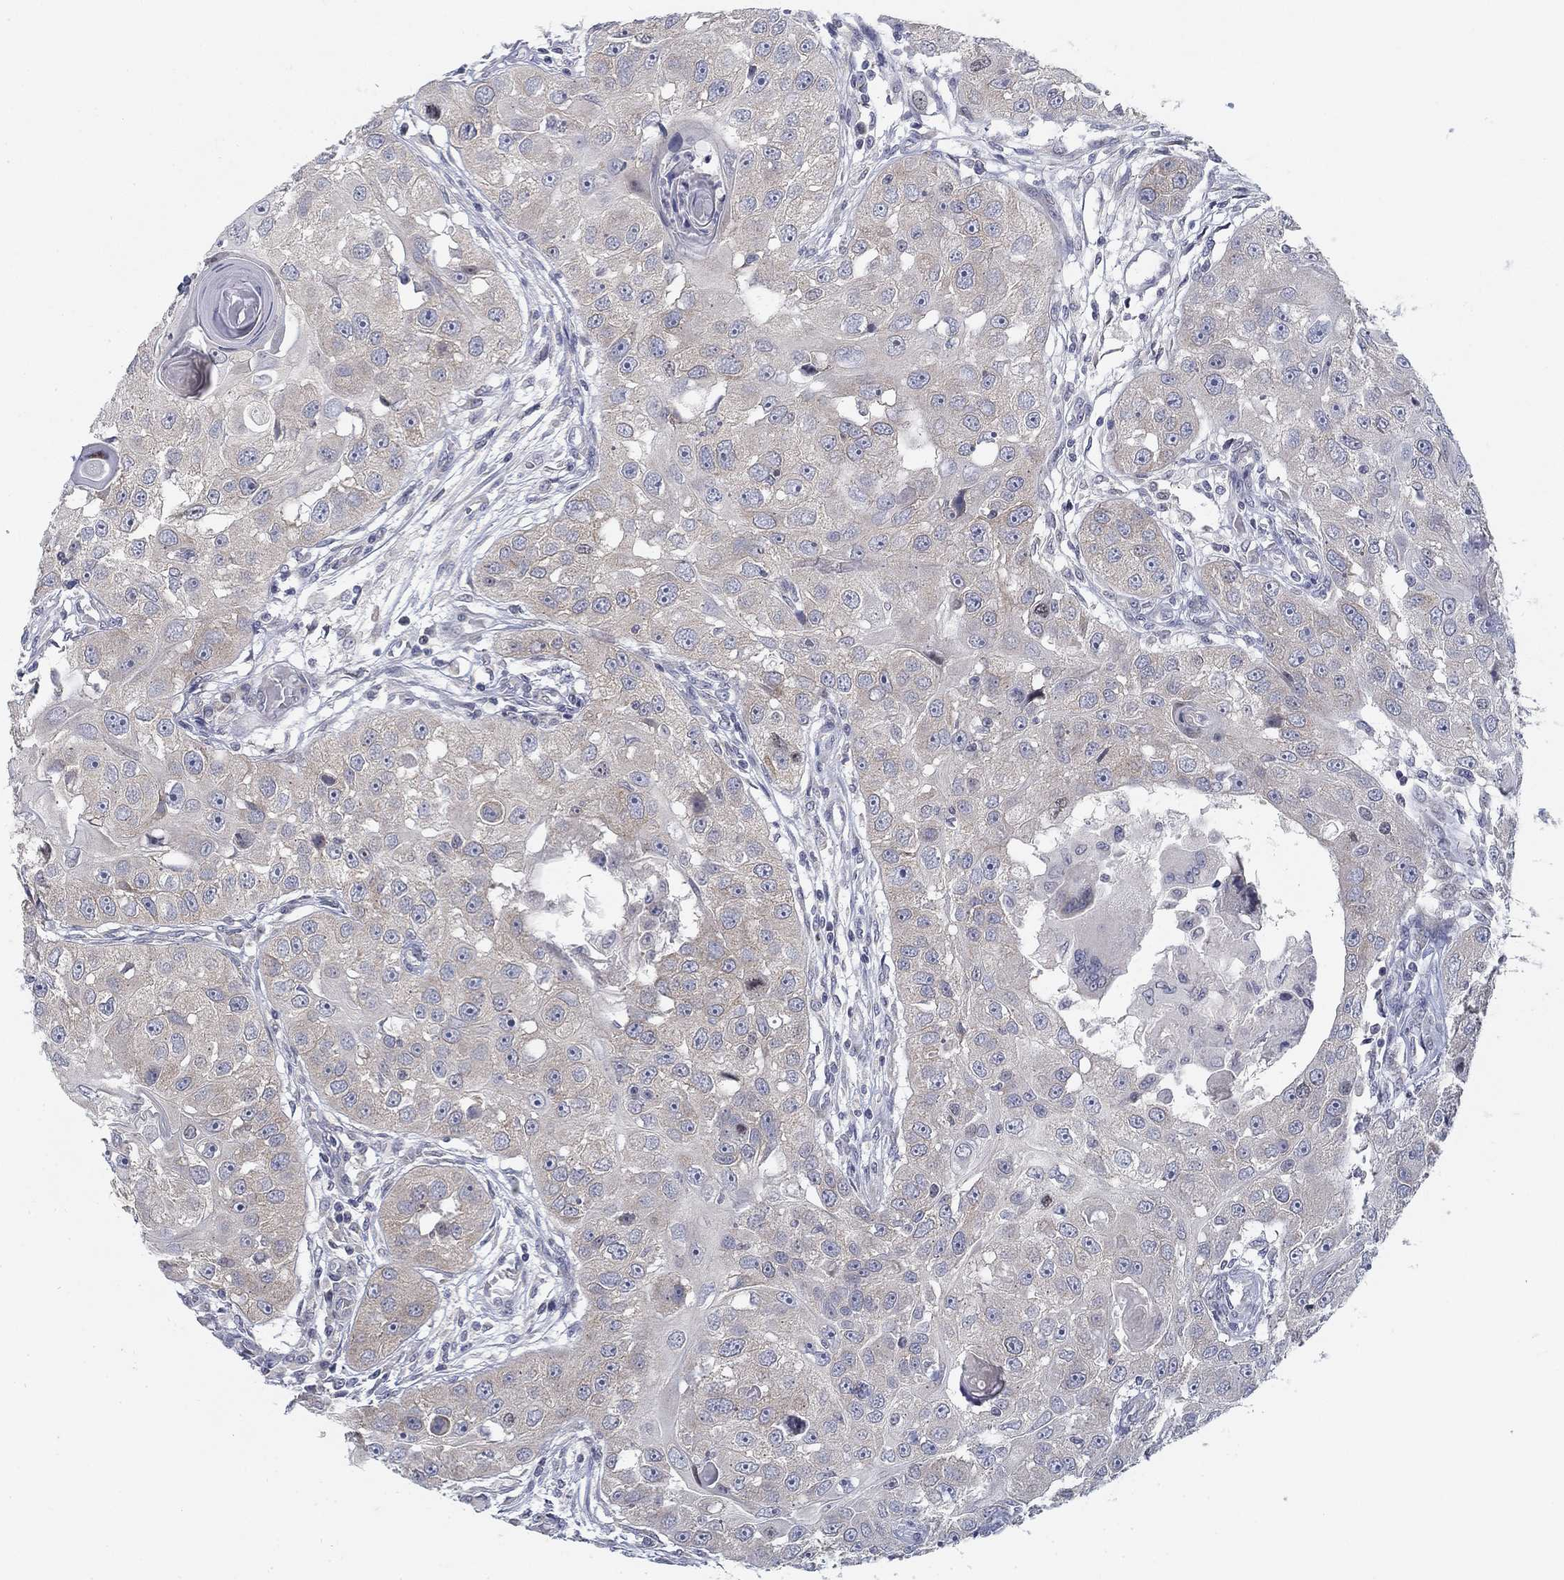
{"staining": {"intensity": "moderate", "quantity": "<25%", "location": "cytoplasmic/membranous"}, "tissue": "head and neck cancer", "cell_type": "Tumor cells", "image_type": "cancer", "snomed": [{"axis": "morphology", "description": "Squamous cell carcinoma, NOS"}, {"axis": "topography", "description": "Head-Neck"}], "caption": "Squamous cell carcinoma (head and neck) stained with DAB (3,3'-diaminobenzidine) IHC exhibits low levels of moderate cytoplasmic/membranous expression in about <25% of tumor cells.", "gene": "ATP1A3", "patient": {"sex": "male", "age": 51}}